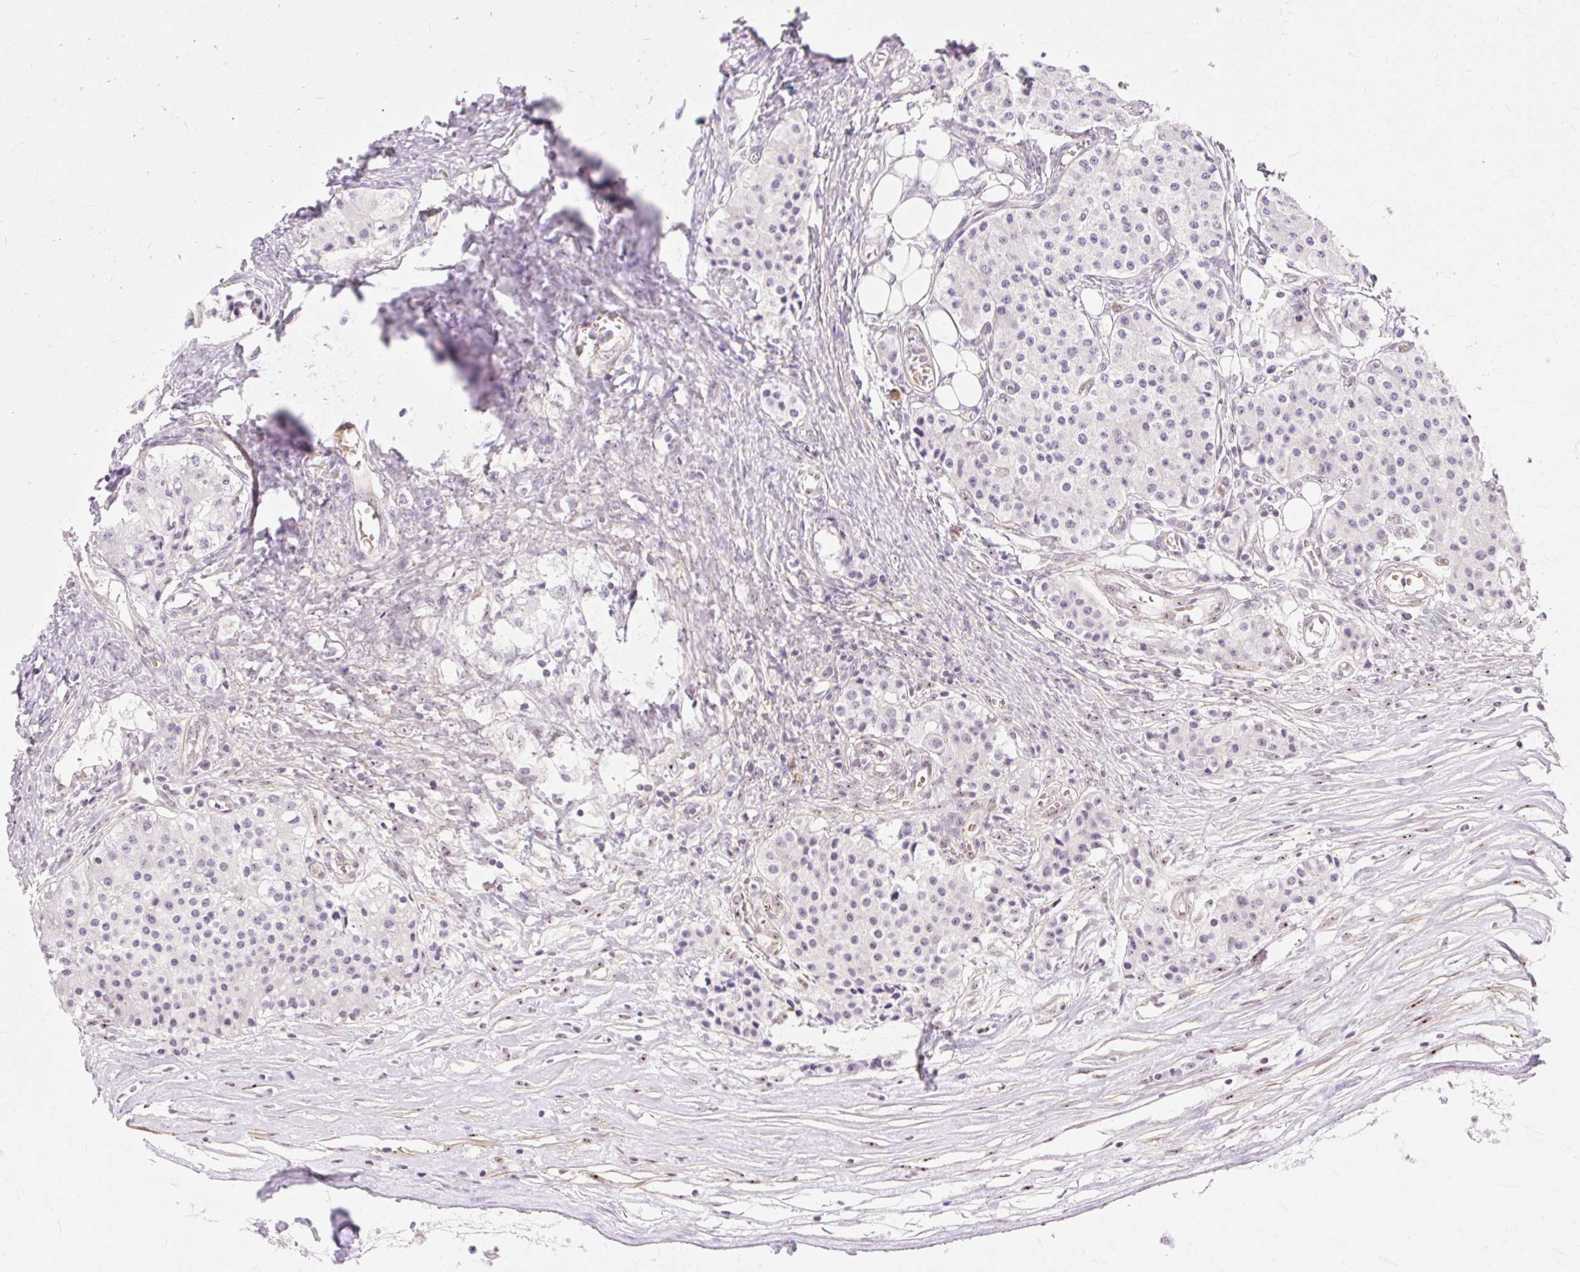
{"staining": {"intensity": "negative", "quantity": "none", "location": "none"}, "tissue": "carcinoid", "cell_type": "Tumor cells", "image_type": "cancer", "snomed": [{"axis": "morphology", "description": "Carcinoid, malignant, NOS"}, {"axis": "topography", "description": "Colon"}], "caption": "An immunohistochemistry micrograph of carcinoid is shown. There is no staining in tumor cells of carcinoid.", "gene": "OBP2A", "patient": {"sex": "female", "age": 52}}